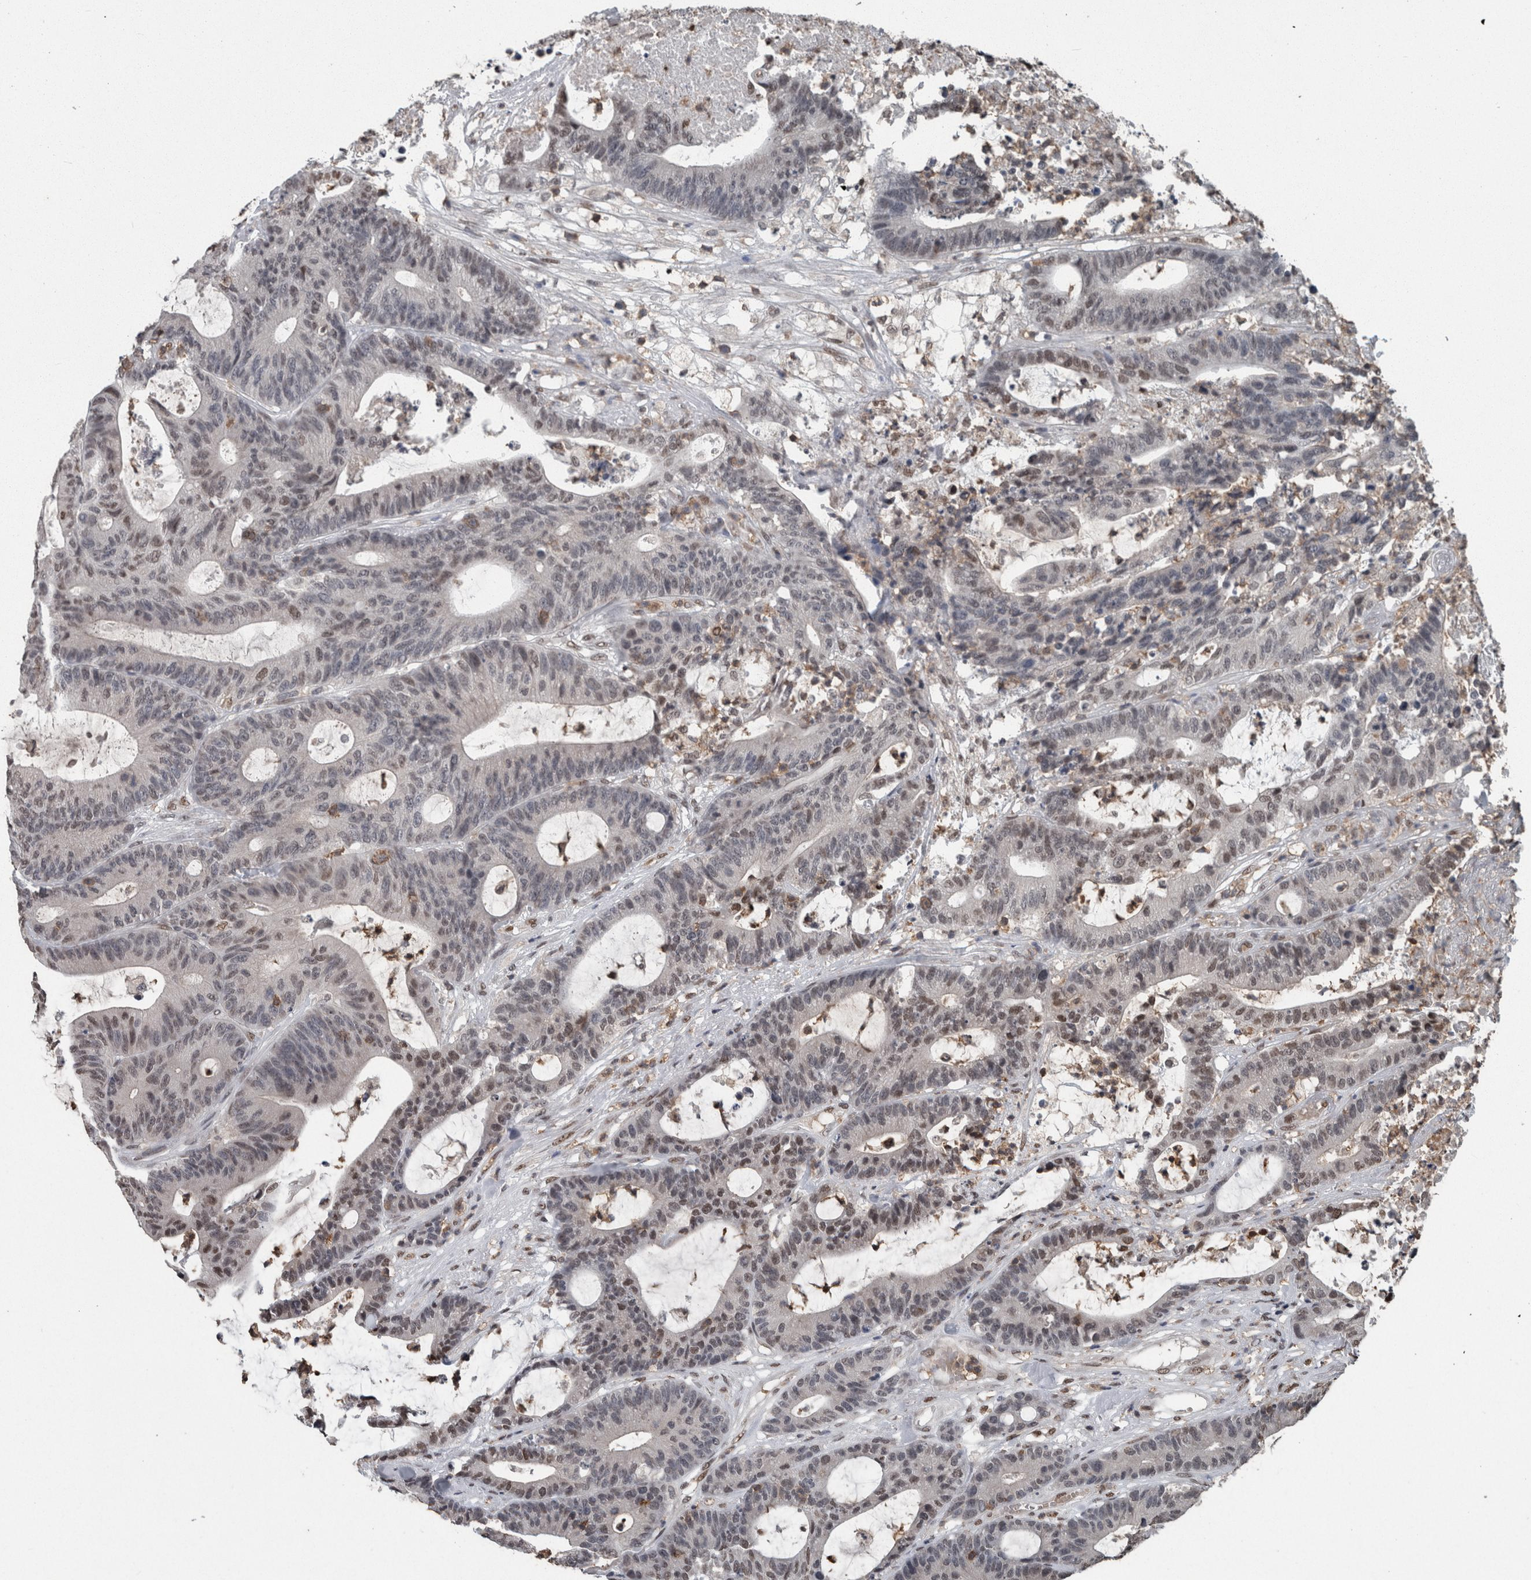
{"staining": {"intensity": "weak", "quantity": "25%-75%", "location": "nuclear"}, "tissue": "colorectal cancer", "cell_type": "Tumor cells", "image_type": "cancer", "snomed": [{"axis": "morphology", "description": "Adenocarcinoma, NOS"}, {"axis": "topography", "description": "Colon"}], "caption": "A micrograph of adenocarcinoma (colorectal) stained for a protein shows weak nuclear brown staining in tumor cells.", "gene": "MAFF", "patient": {"sex": "female", "age": 84}}